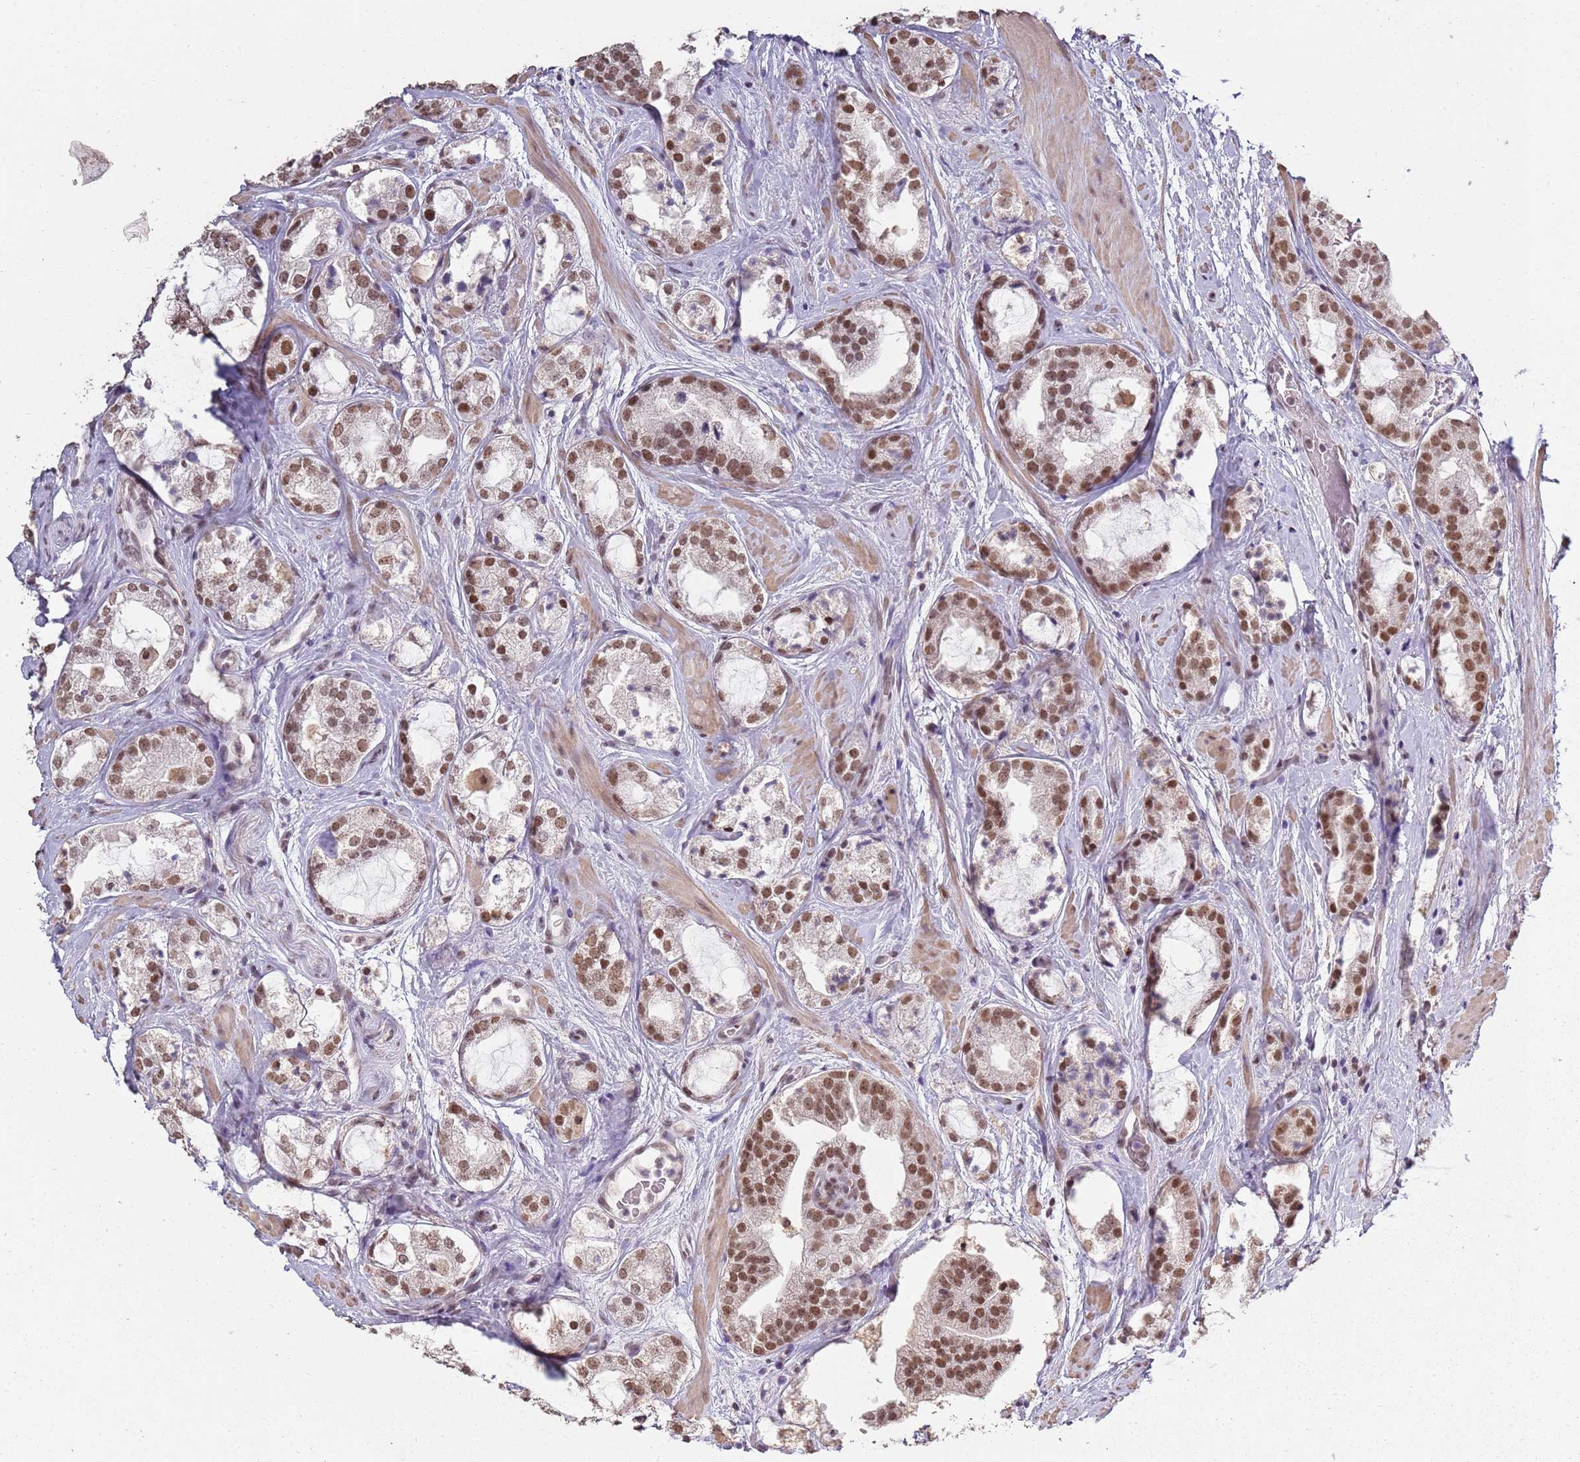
{"staining": {"intensity": "moderate", "quantity": ">75%", "location": "nuclear"}, "tissue": "prostate cancer", "cell_type": "Tumor cells", "image_type": "cancer", "snomed": [{"axis": "morphology", "description": "Adenocarcinoma, High grade"}, {"axis": "topography", "description": "Prostate"}], "caption": "About >75% of tumor cells in prostate cancer display moderate nuclear protein staining as visualized by brown immunohistochemical staining.", "gene": "ARL14EP", "patient": {"sex": "male", "age": 64}}